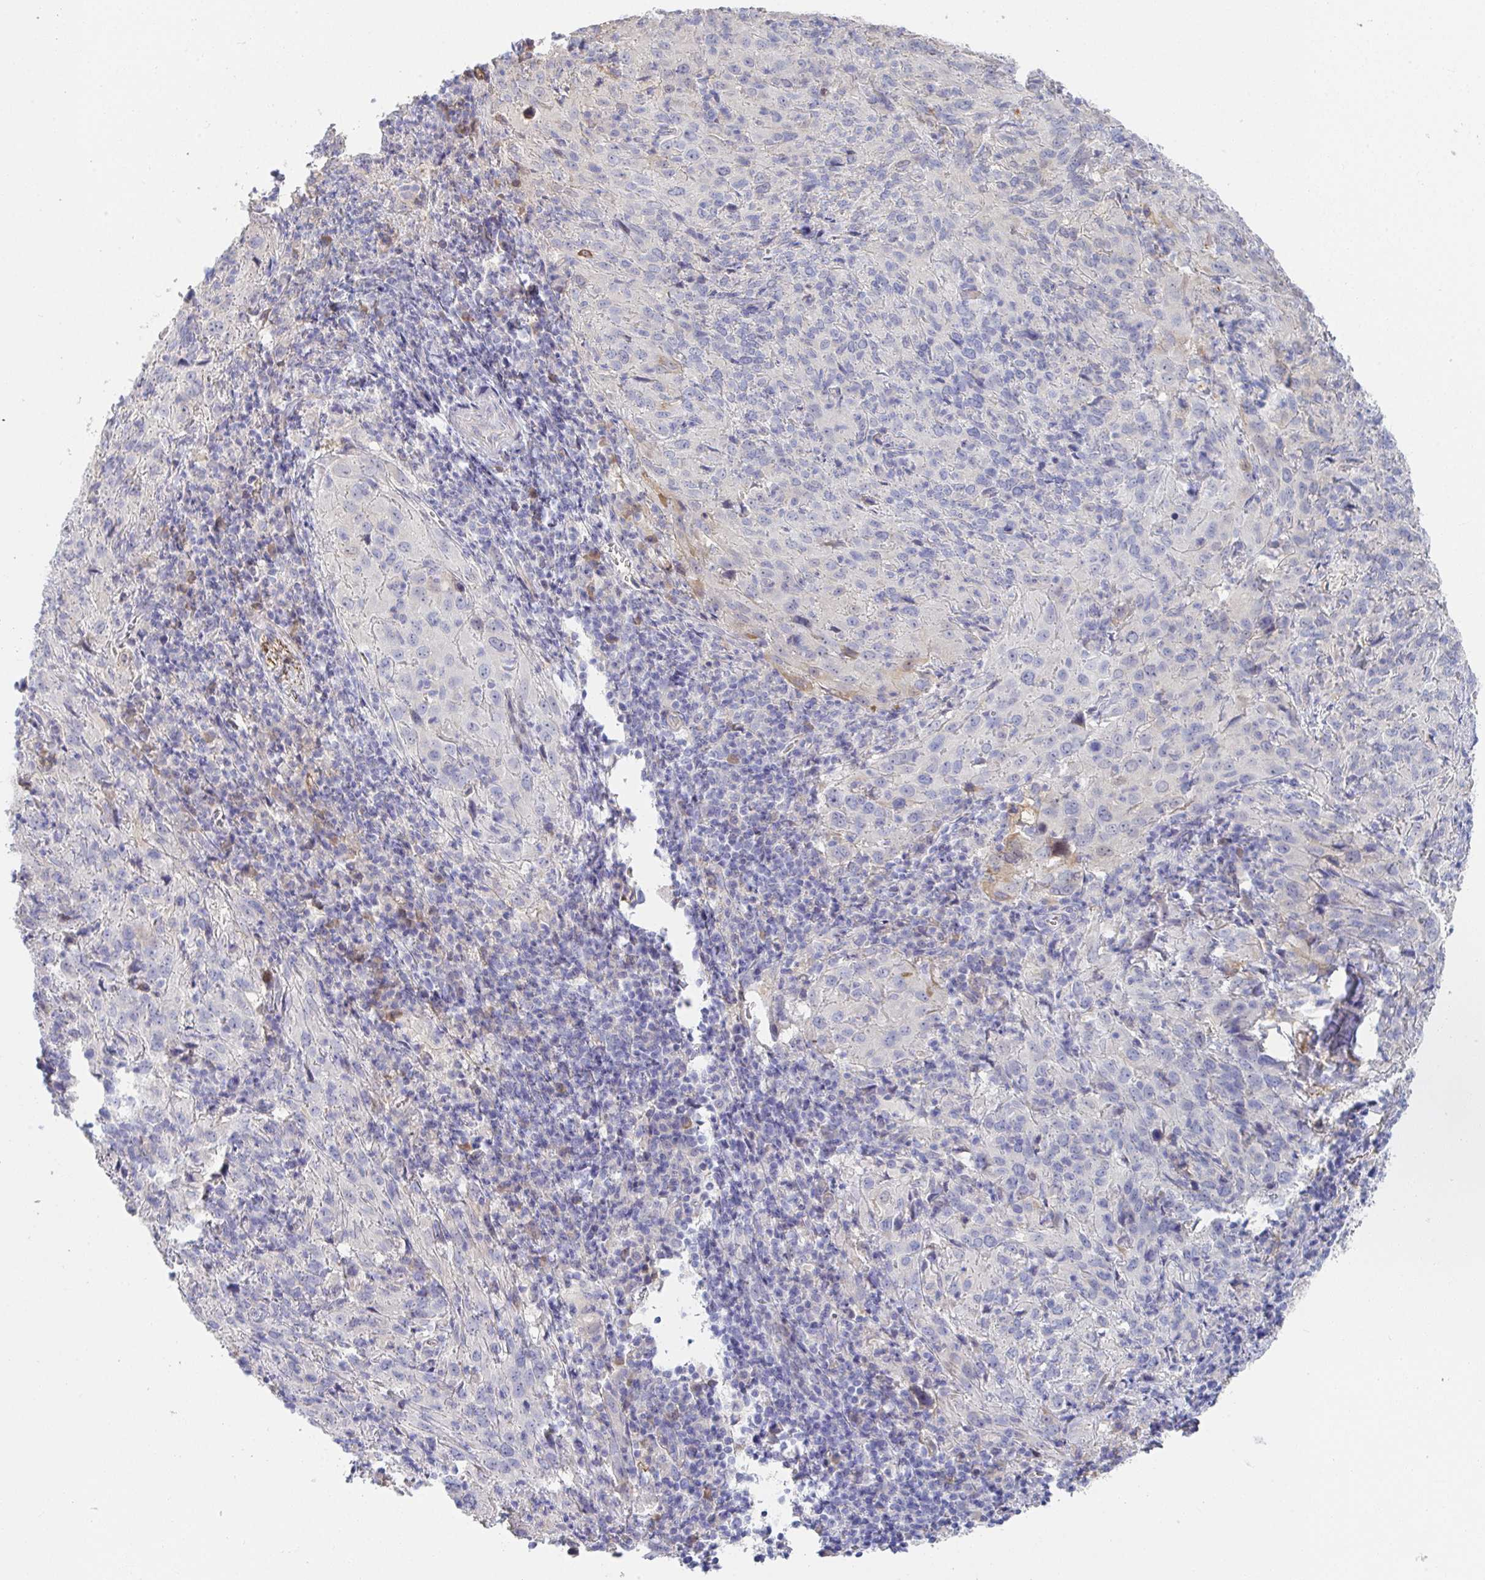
{"staining": {"intensity": "negative", "quantity": "none", "location": "none"}, "tissue": "cervical cancer", "cell_type": "Tumor cells", "image_type": "cancer", "snomed": [{"axis": "morphology", "description": "Squamous cell carcinoma, NOS"}, {"axis": "topography", "description": "Cervix"}], "caption": "DAB immunohistochemical staining of human cervical squamous cell carcinoma shows no significant staining in tumor cells.", "gene": "ANO5", "patient": {"sex": "female", "age": 51}}